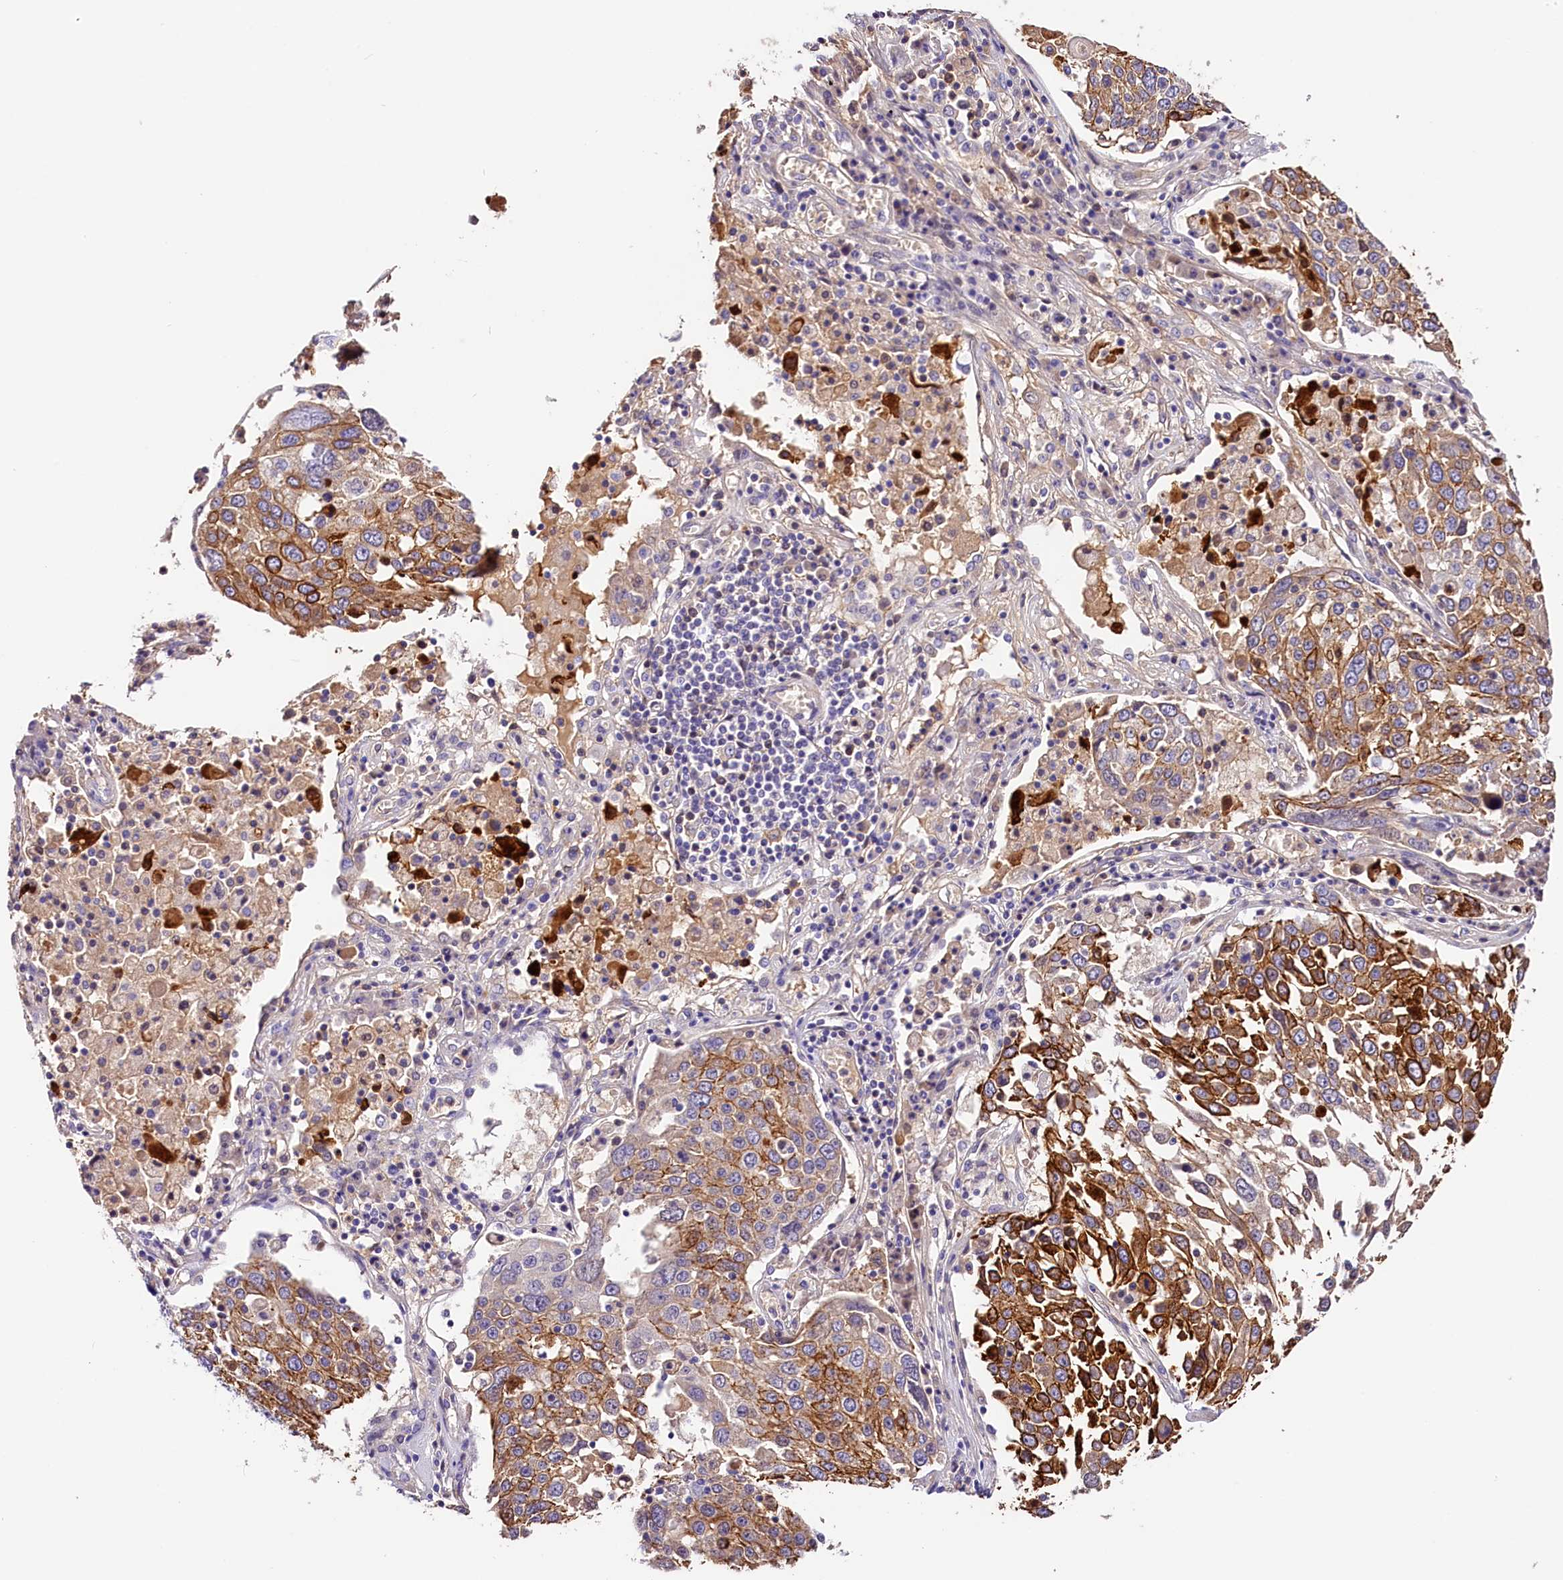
{"staining": {"intensity": "strong", "quantity": "25%-75%", "location": "cytoplasmic/membranous"}, "tissue": "lung cancer", "cell_type": "Tumor cells", "image_type": "cancer", "snomed": [{"axis": "morphology", "description": "Squamous cell carcinoma, NOS"}, {"axis": "topography", "description": "Lung"}], "caption": "A high amount of strong cytoplasmic/membranous expression is present in about 25%-75% of tumor cells in lung cancer (squamous cell carcinoma) tissue.", "gene": "ARMC6", "patient": {"sex": "male", "age": 65}}